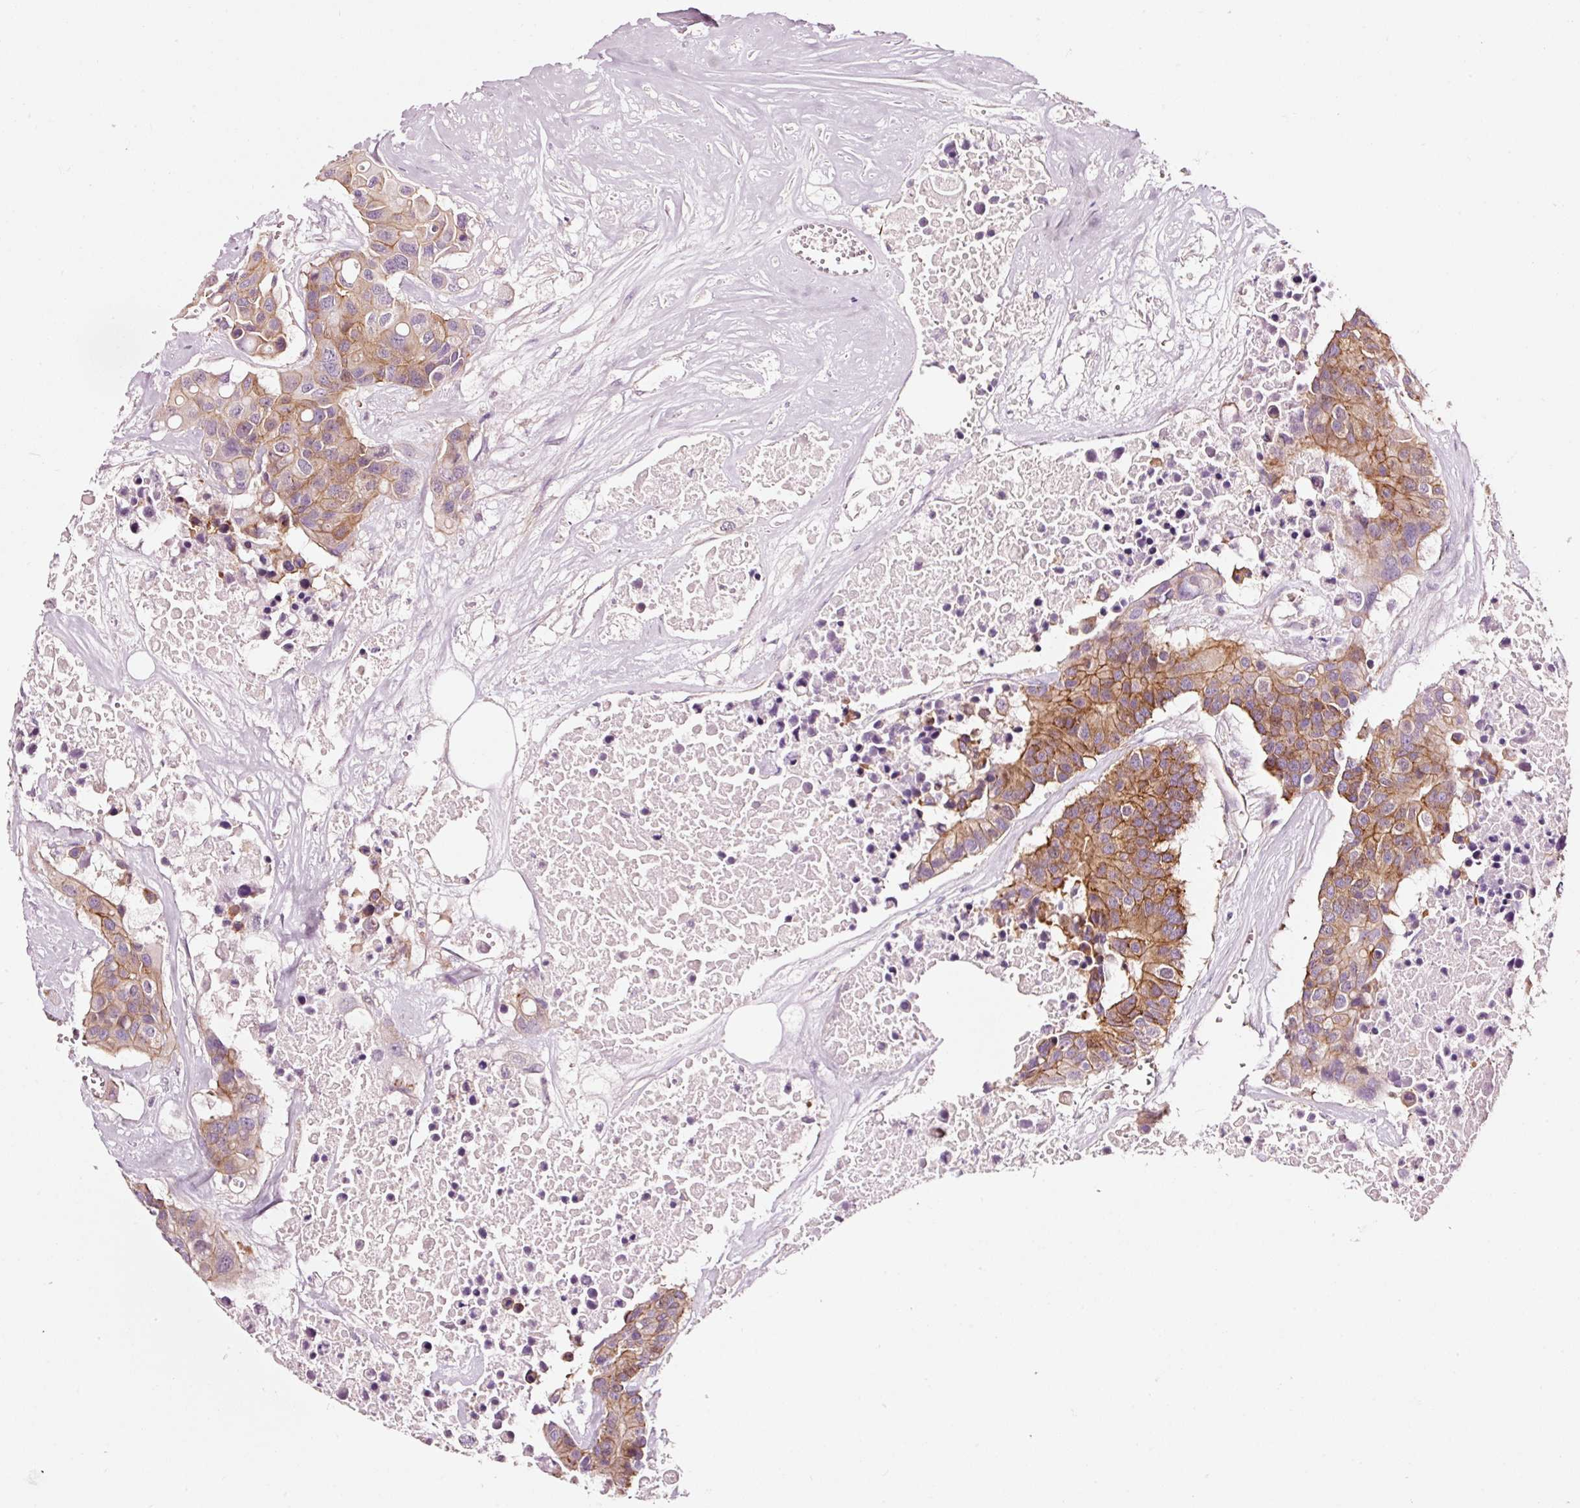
{"staining": {"intensity": "moderate", "quantity": ">75%", "location": "cytoplasmic/membranous"}, "tissue": "colorectal cancer", "cell_type": "Tumor cells", "image_type": "cancer", "snomed": [{"axis": "morphology", "description": "Adenocarcinoma, NOS"}, {"axis": "topography", "description": "Colon"}], "caption": "Protein expression analysis of colorectal cancer (adenocarcinoma) demonstrates moderate cytoplasmic/membranous expression in about >75% of tumor cells. (Brightfield microscopy of DAB IHC at high magnification).", "gene": "ADD3", "patient": {"sex": "male", "age": 77}}